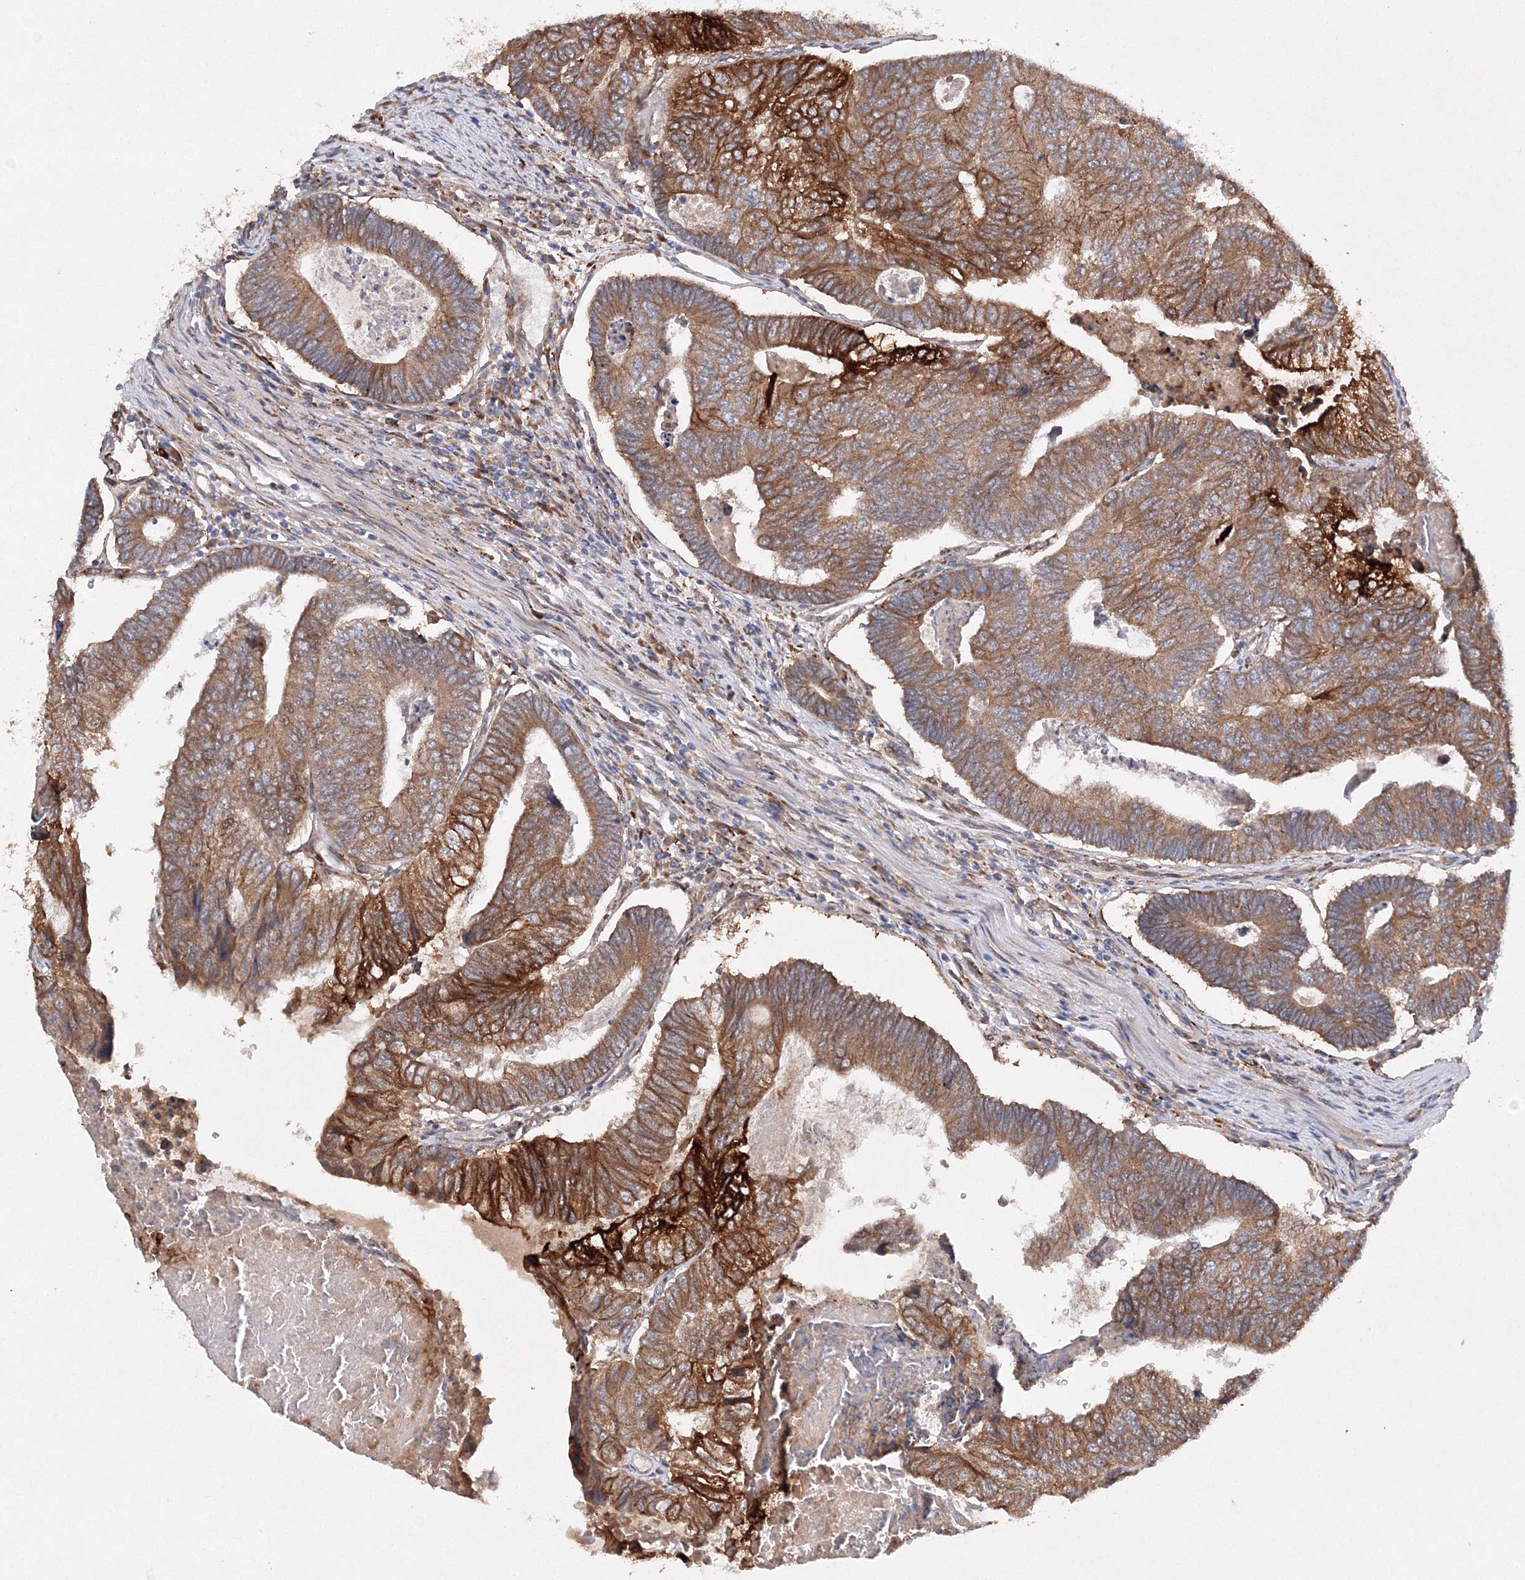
{"staining": {"intensity": "moderate", "quantity": ">75%", "location": "cytoplasmic/membranous"}, "tissue": "colorectal cancer", "cell_type": "Tumor cells", "image_type": "cancer", "snomed": [{"axis": "morphology", "description": "Adenocarcinoma, NOS"}, {"axis": "topography", "description": "Colon"}], "caption": "Protein staining displays moderate cytoplasmic/membranous staining in about >75% of tumor cells in colorectal adenocarcinoma. Immunohistochemistry (ihc) stains the protein in brown and the nuclei are stained blue.", "gene": "SLC36A1", "patient": {"sex": "female", "age": 67}}